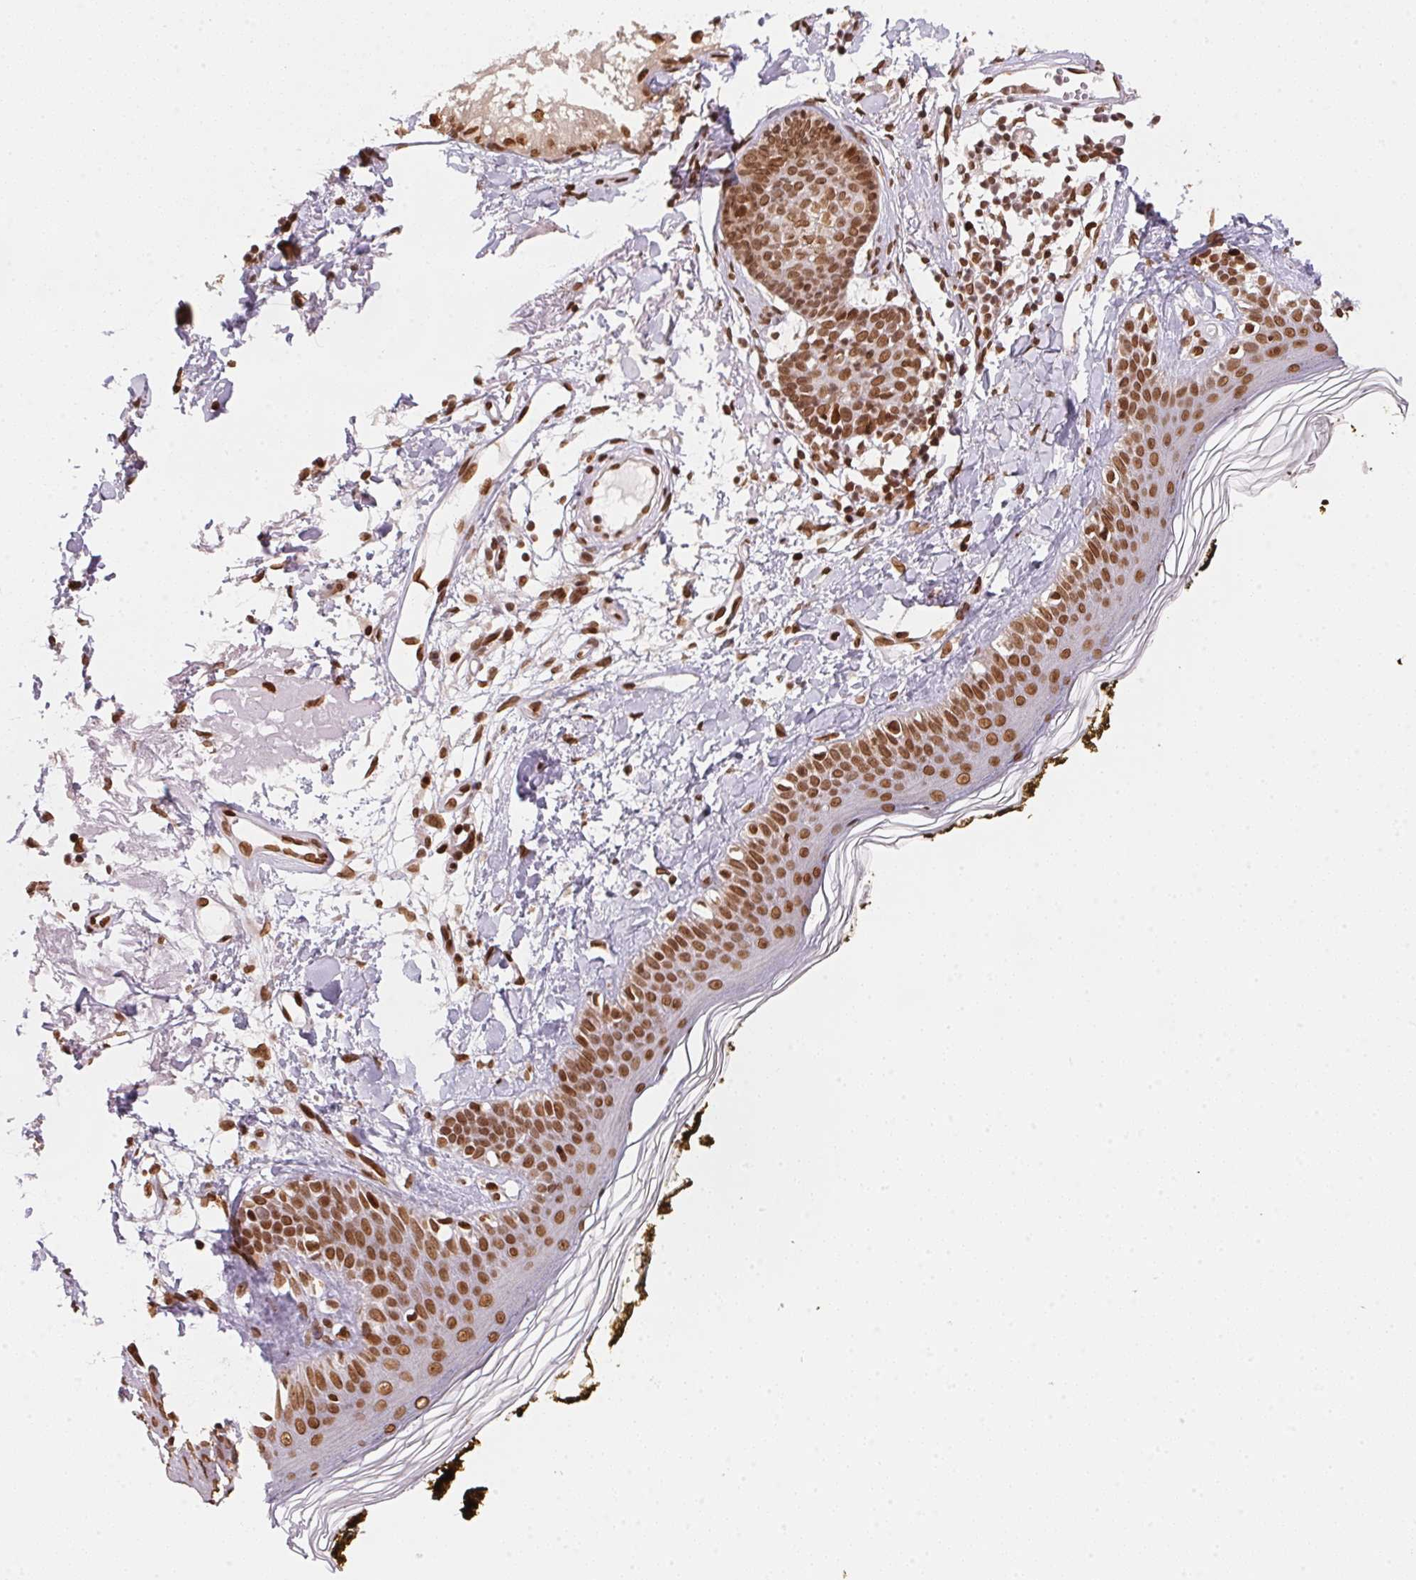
{"staining": {"intensity": "strong", "quantity": ">75%", "location": "nuclear"}, "tissue": "skin", "cell_type": "Fibroblasts", "image_type": "normal", "snomed": [{"axis": "morphology", "description": "Normal tissue, NOS"}, {"axis": "topography", "description": "Skin"}], "caption": "Immunohistochemistry (IHC) (DAB (3,3'-diaminobenzidine)) staining of unremarkable human skin shows strong nuclear protein expression in approximately >75% of fibroblasts.", "gene": "SAP30BP", "patient": {"sex": "male", "age": 76}}